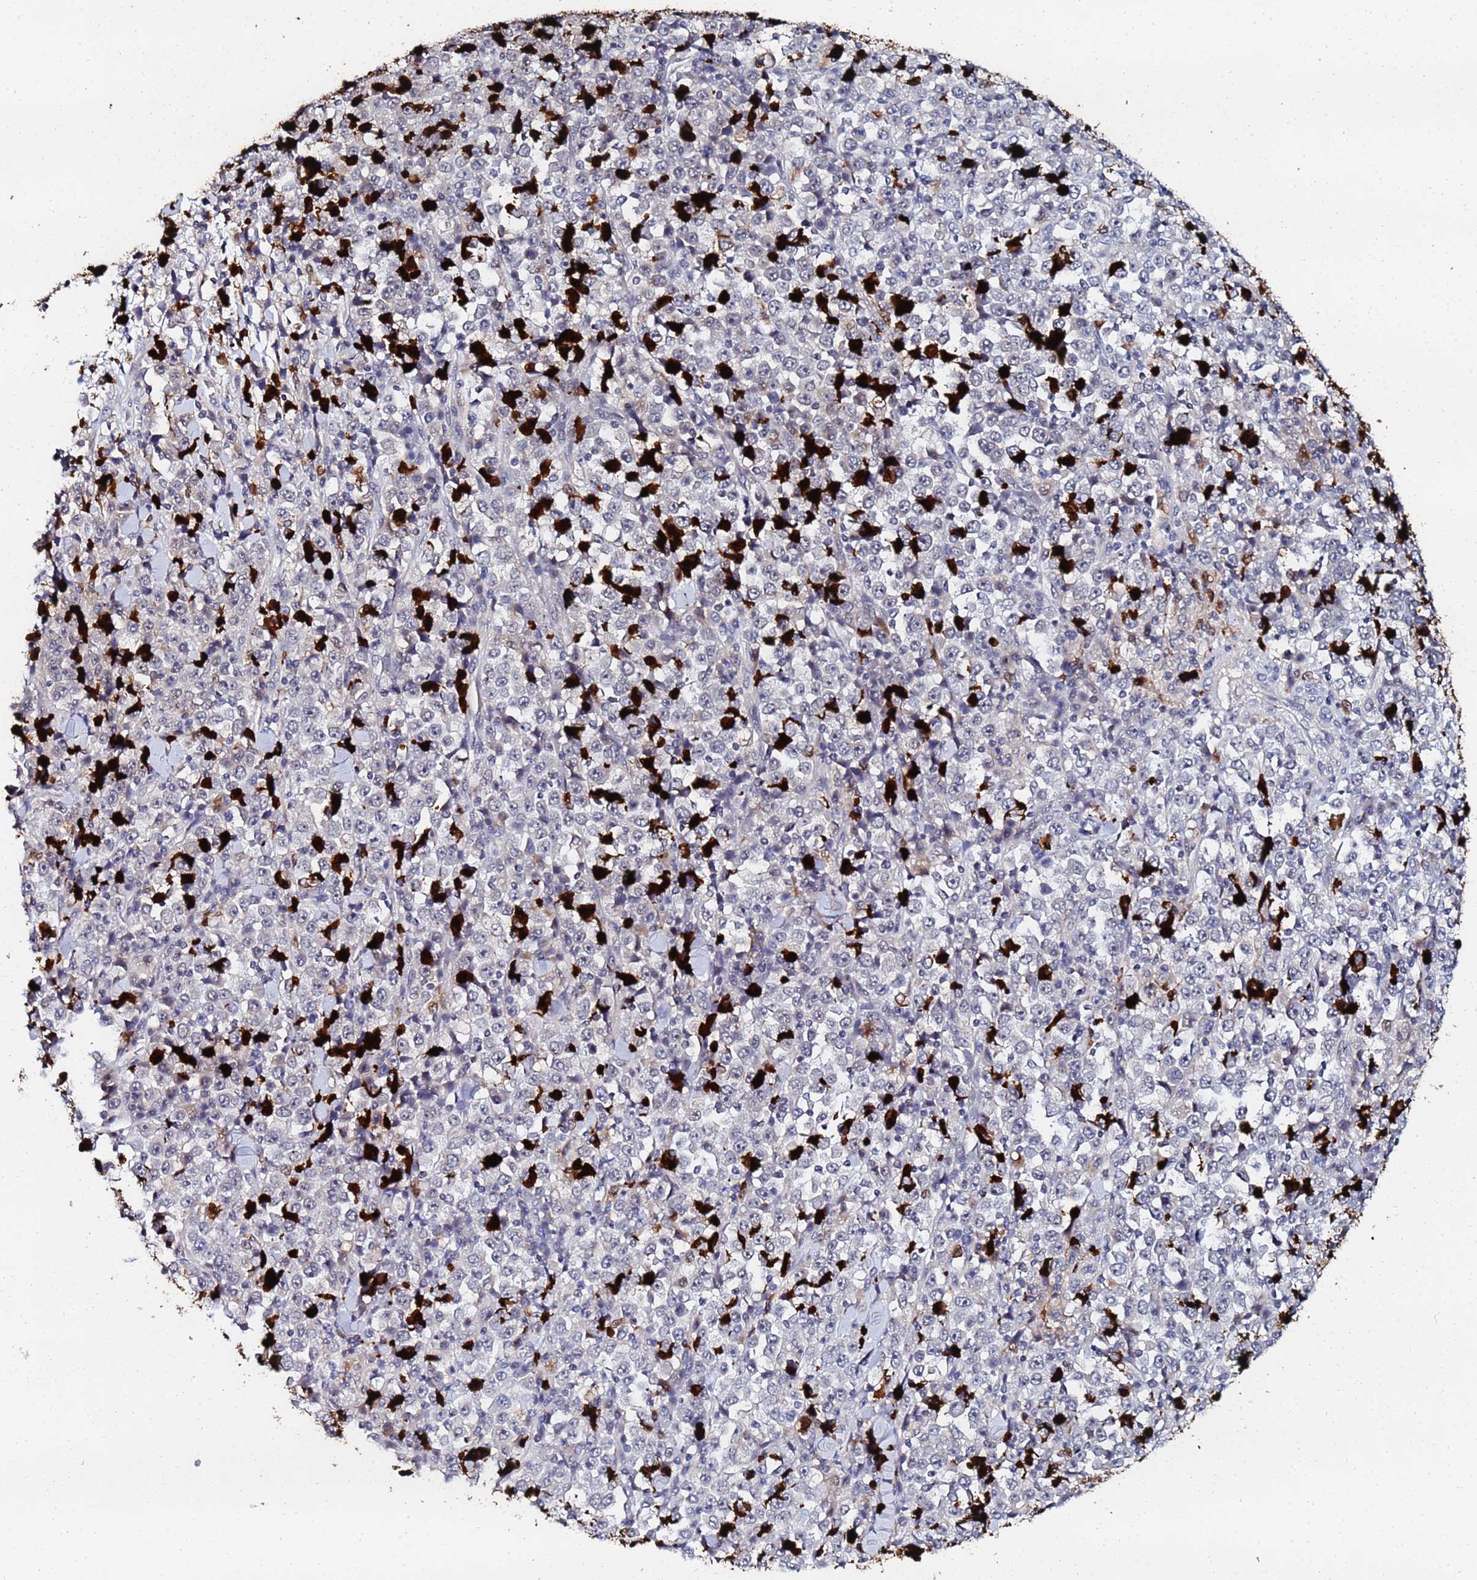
{"staining": {"intensity": "negative", "quantity": "none", "location": "none"}, "tissue": "stomach cancer", "cell_type": "Tumor cells", "image_type": "cancer", "snomed": [{"axis": "morphology", "description": "Normal tissue, NOS"}, {"axis": "morphology", "description": "Adenocarcinoma, NOS"}, {"axis": "topography", "description": "Stomach, upper"}, {"axis": "topography", "description": "Stomach"}], "caption": "IHC micrograph of human stomach cancer stained for a protein (brown), which demonstrates no positivity in tumor cells.", "gene": "MTCL1", "patient": {"sex": "male", "age": 59}}